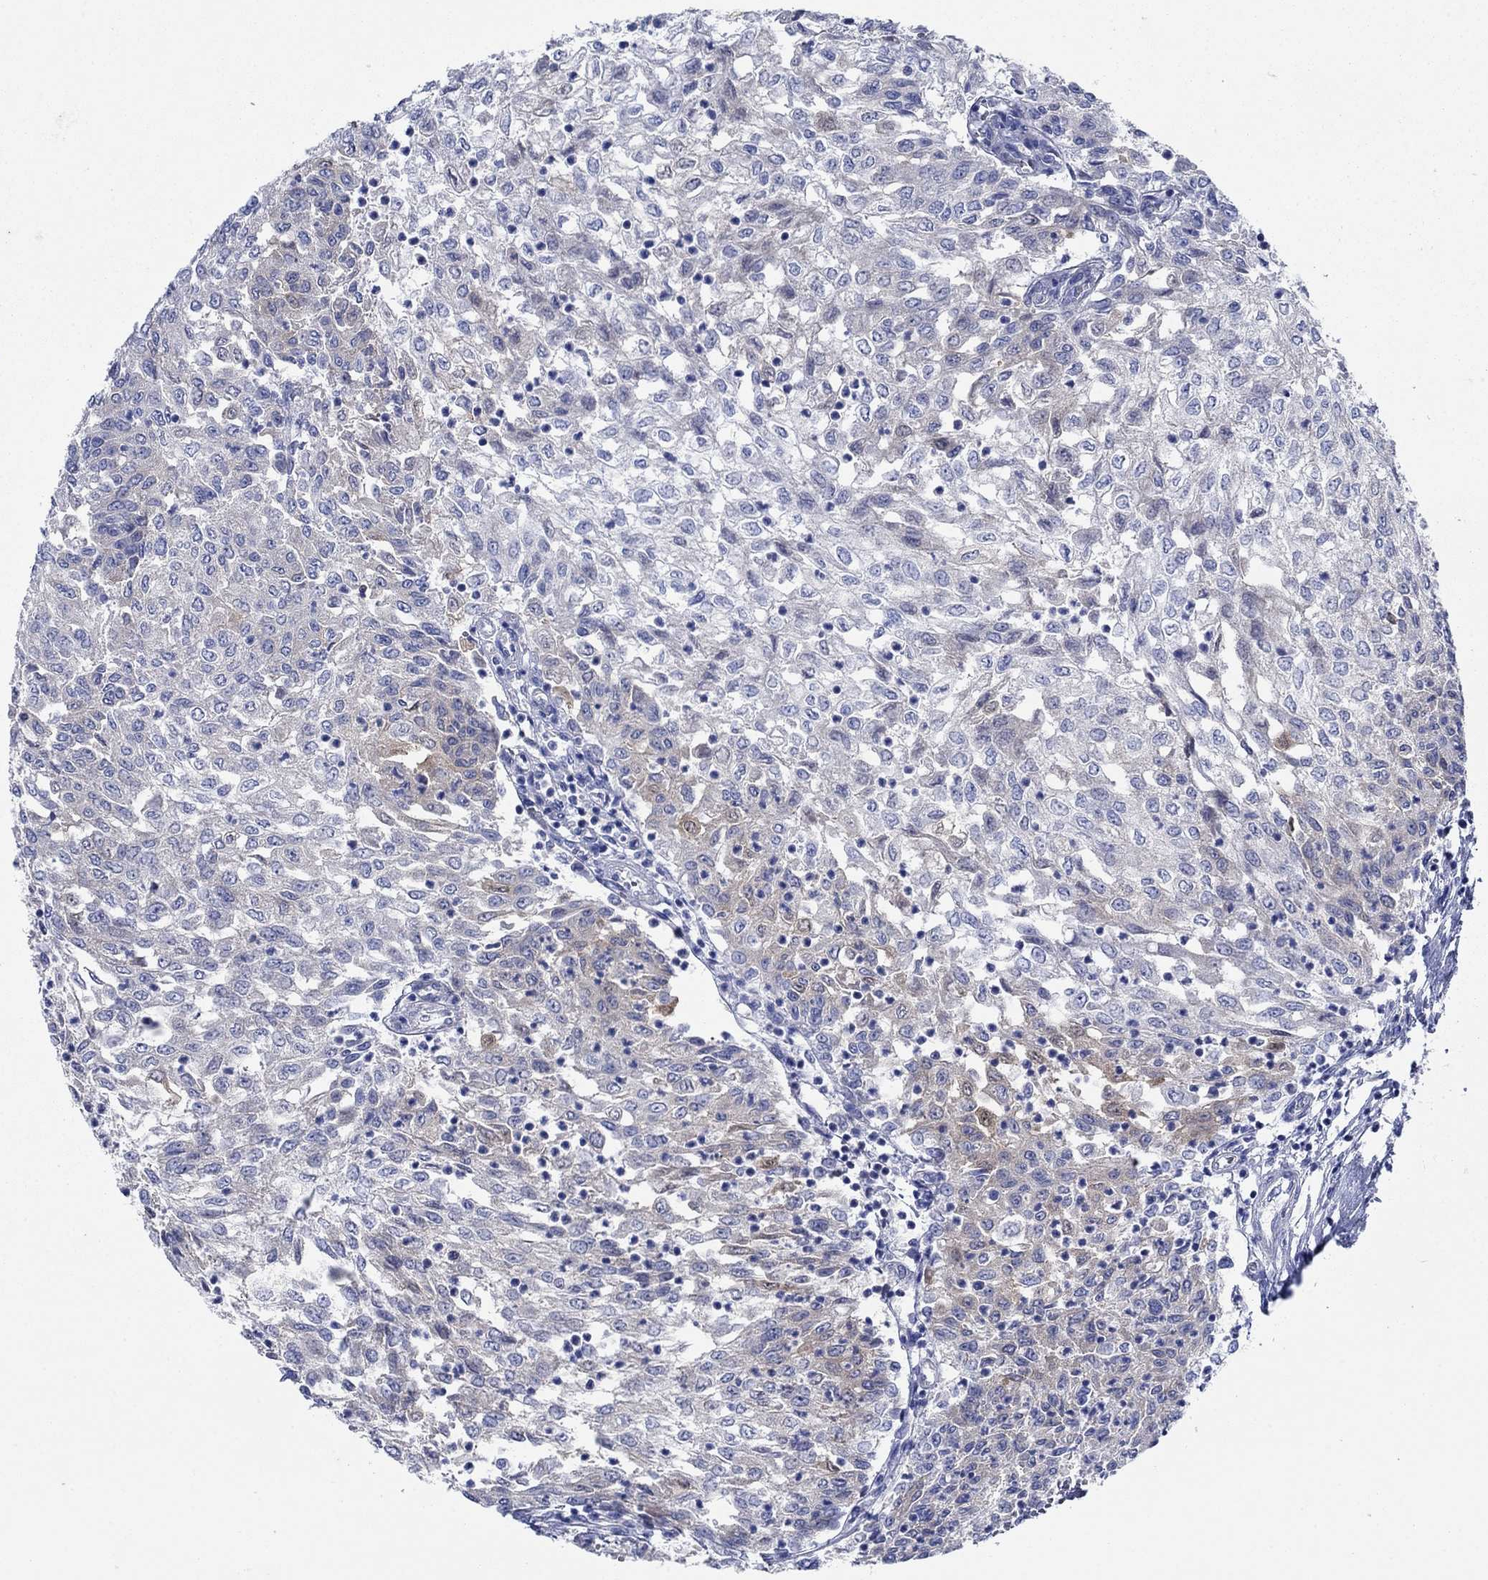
{"staining": {"intensity": "weak", "quantity": "25%-75%", "location": "cytoplasmic/membranous"}, "tissue": "urothelial cancer", "cell_type": "Tumor cells", "image_type": "cancer", "snomed": [{"axis": "morphology", "description": "Urothelial carcinoma, Low grade"}, {"axis": "topography", "description": "Urinary bladder"}], "caption": "Protein staining by immunohistochemistry (IHC) exhibits weak cytoplasmic/membranous staining in about 25%-75% of tumor cells in urothelial cancer.", "gene": "TRIM16", "patient": {"sex": "male", "age": 78}}